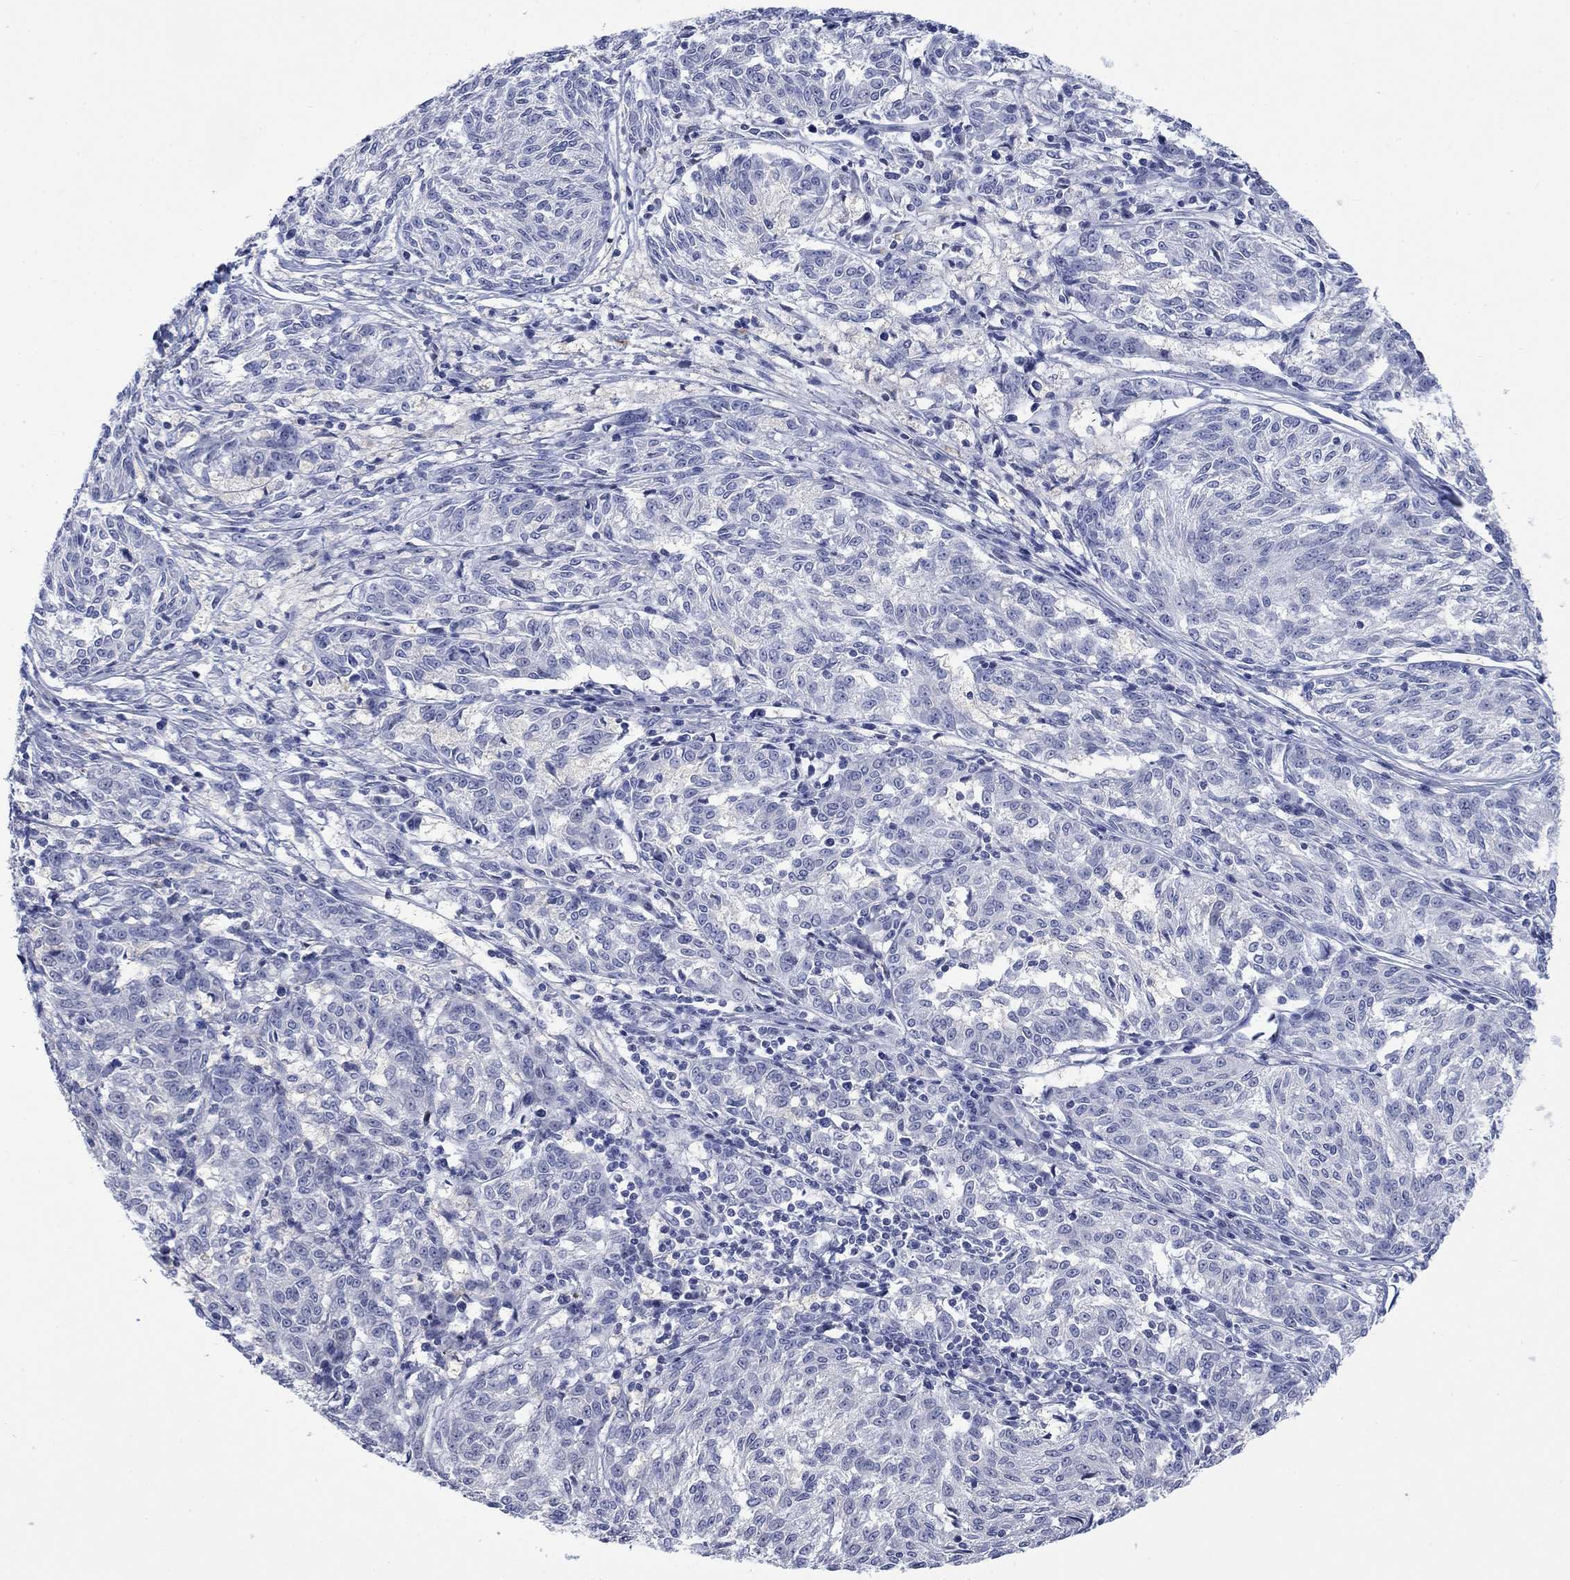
{"staining": {"intensity": "negative", "quantity": "none", "location": "none"}, "tissue": "melanoma", "cell_type": "Tumor cells", "image_type": "cancer", "snomed": [{"axis": "morphology", "description": "Malignant melanoma, NOS"}, {"axis": "topography", "description": "Skin"}], "caption": "Immunohistochemistry micrograph of neoplastic tissue: human melanoma stained with DAB exhibits no significant protein positivity in tumor cells.", "gene": "IGF2BP3", "patient": {"sex": "female", "age": 72}}